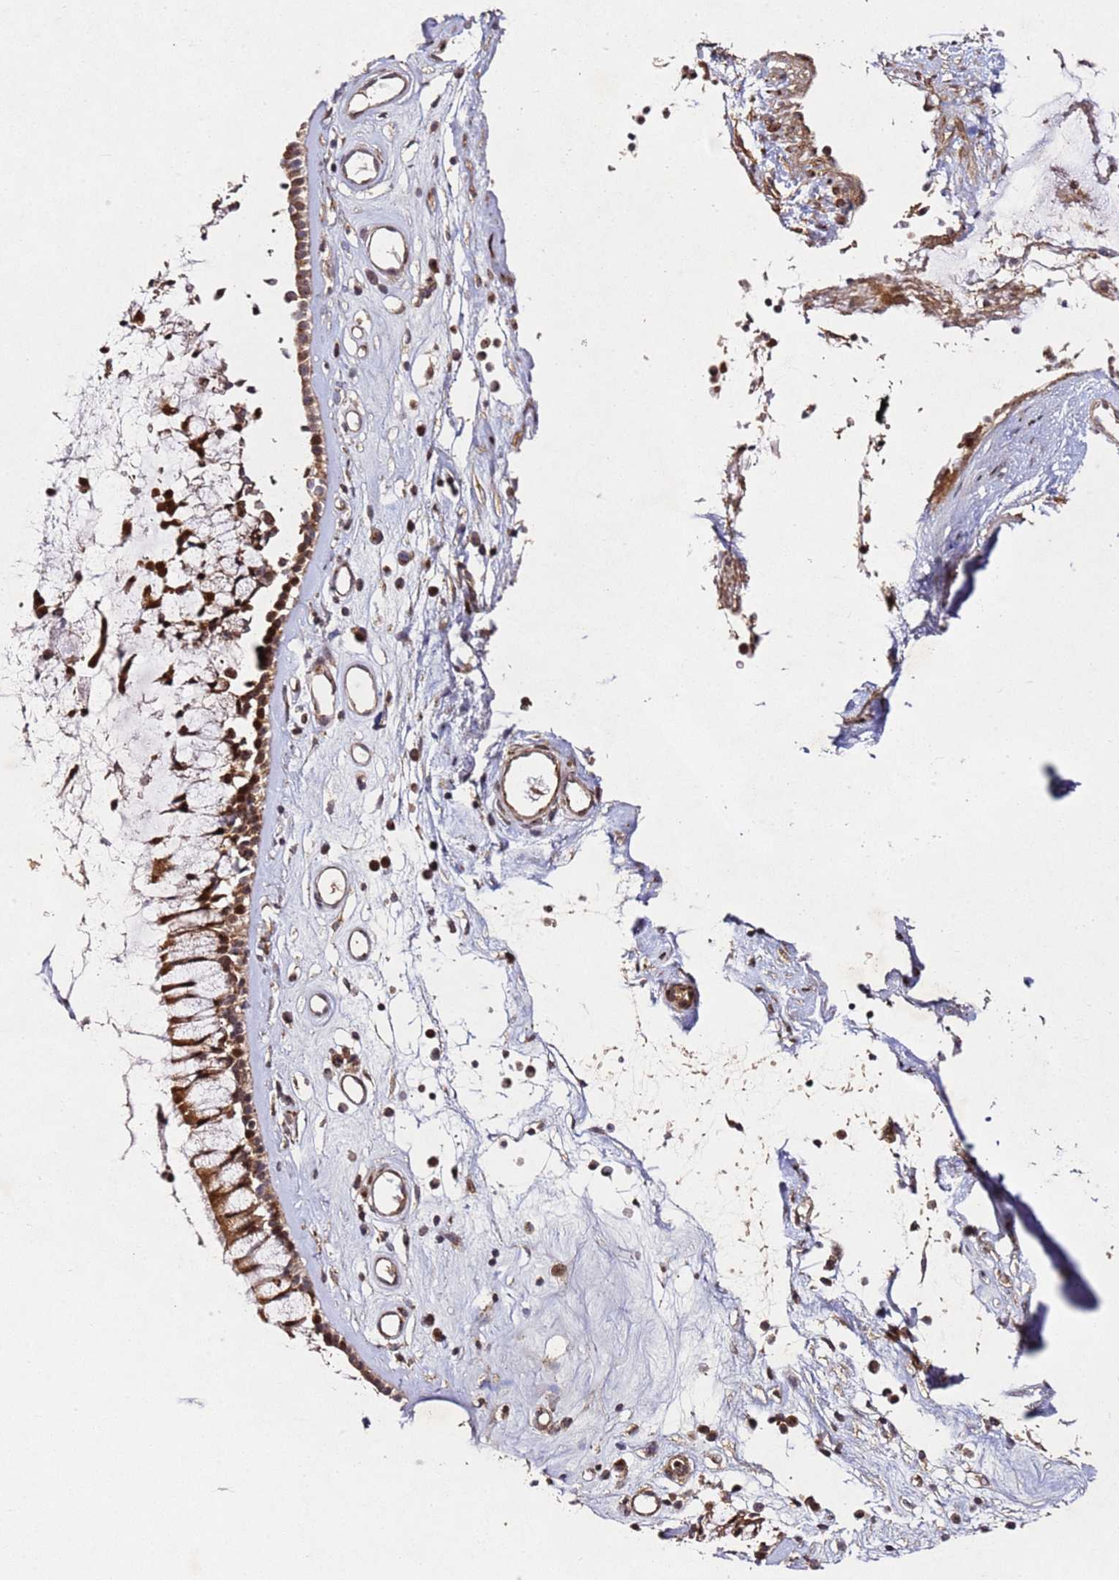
{"staining": {"intensity": "moderate", "quantity": ">75%", "location": "cytoplasmic/membranous"}, "tissue": "nasopharynx", "cell_type": "Respiratory epithelial cells", "image_type": "normal", "snomed": [{"axis": "morphology", "description": "Normal tissue, NOS"}, {"axis": "morphology", "description": "Inflammation, NOS"}, {"axis": "topography", "description": "Nasopharynx"}], "caption": "Immunohistochemical staining of unremarkable nasopharynx reveals moderate cytoplasmic/membranous protein expression in about >75% of respiratory epithelial cells. (Stains: DAB (3,3'-diaminobenzidine) in brown, nuclei in blue, Microscopy: brightfield microscopy at high magnification).", "gene": "ZNF296", "patient": {"sex": "male", "age": 29}}